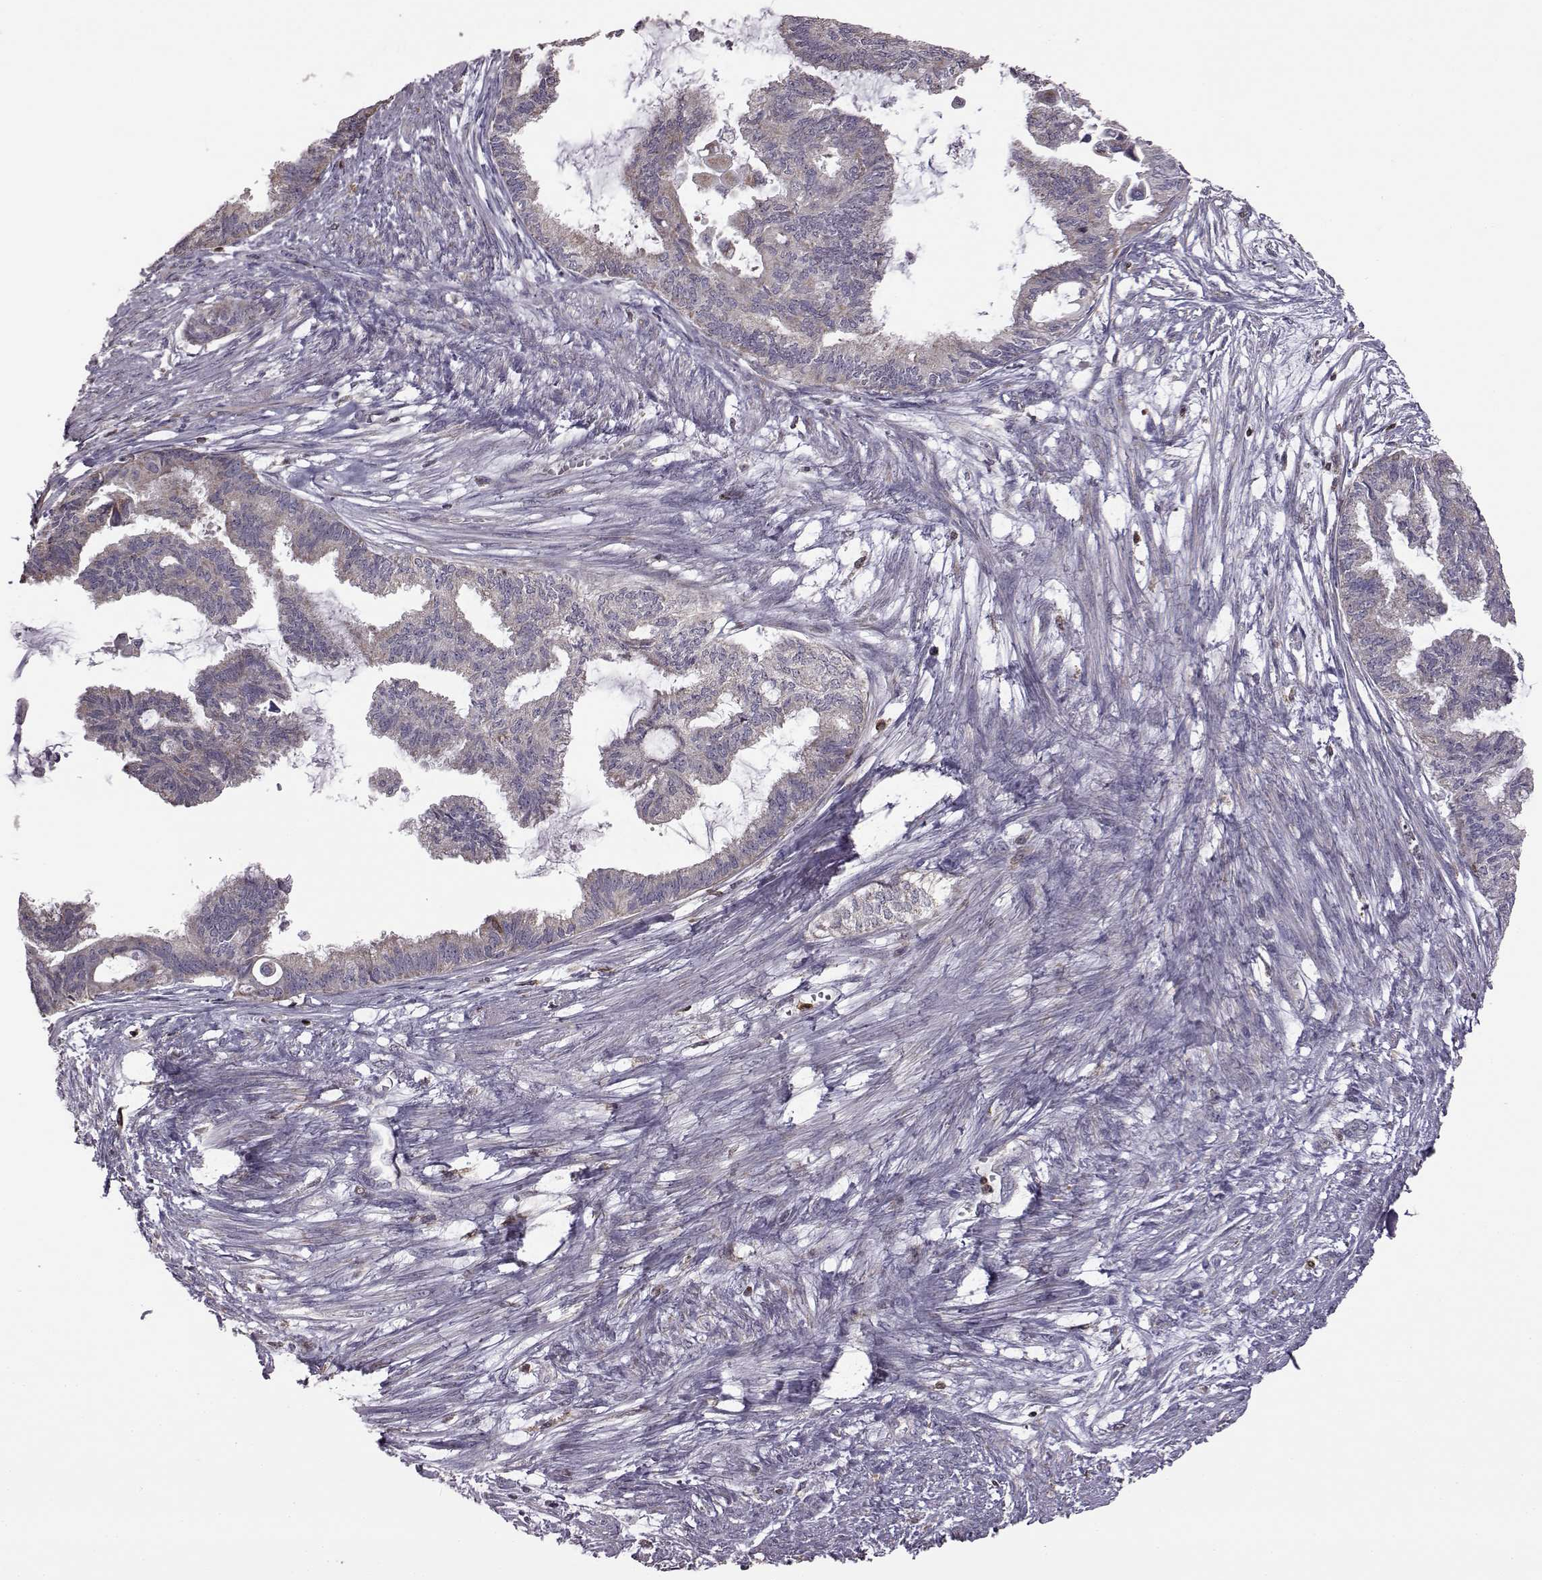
{"staining": {"intensity": "negative", "quantity": "none", "location": "none"}, "tissue": "endometrial cancer", "cell_type": "Tumor cells", "image_type": "cancer", "snomed": [{"axis": "morphology", "description": "Adenocarcinoma, NOS"}, {"axis": "topography", "description": "Endometrium"}], "caption": "DAB immunohistochemical staining of human endometrial adenocarcinoma exhibits no significant staining in tumor cells.", "gene": "DOK2", "patient": {"sex": "female", "age": 86}}